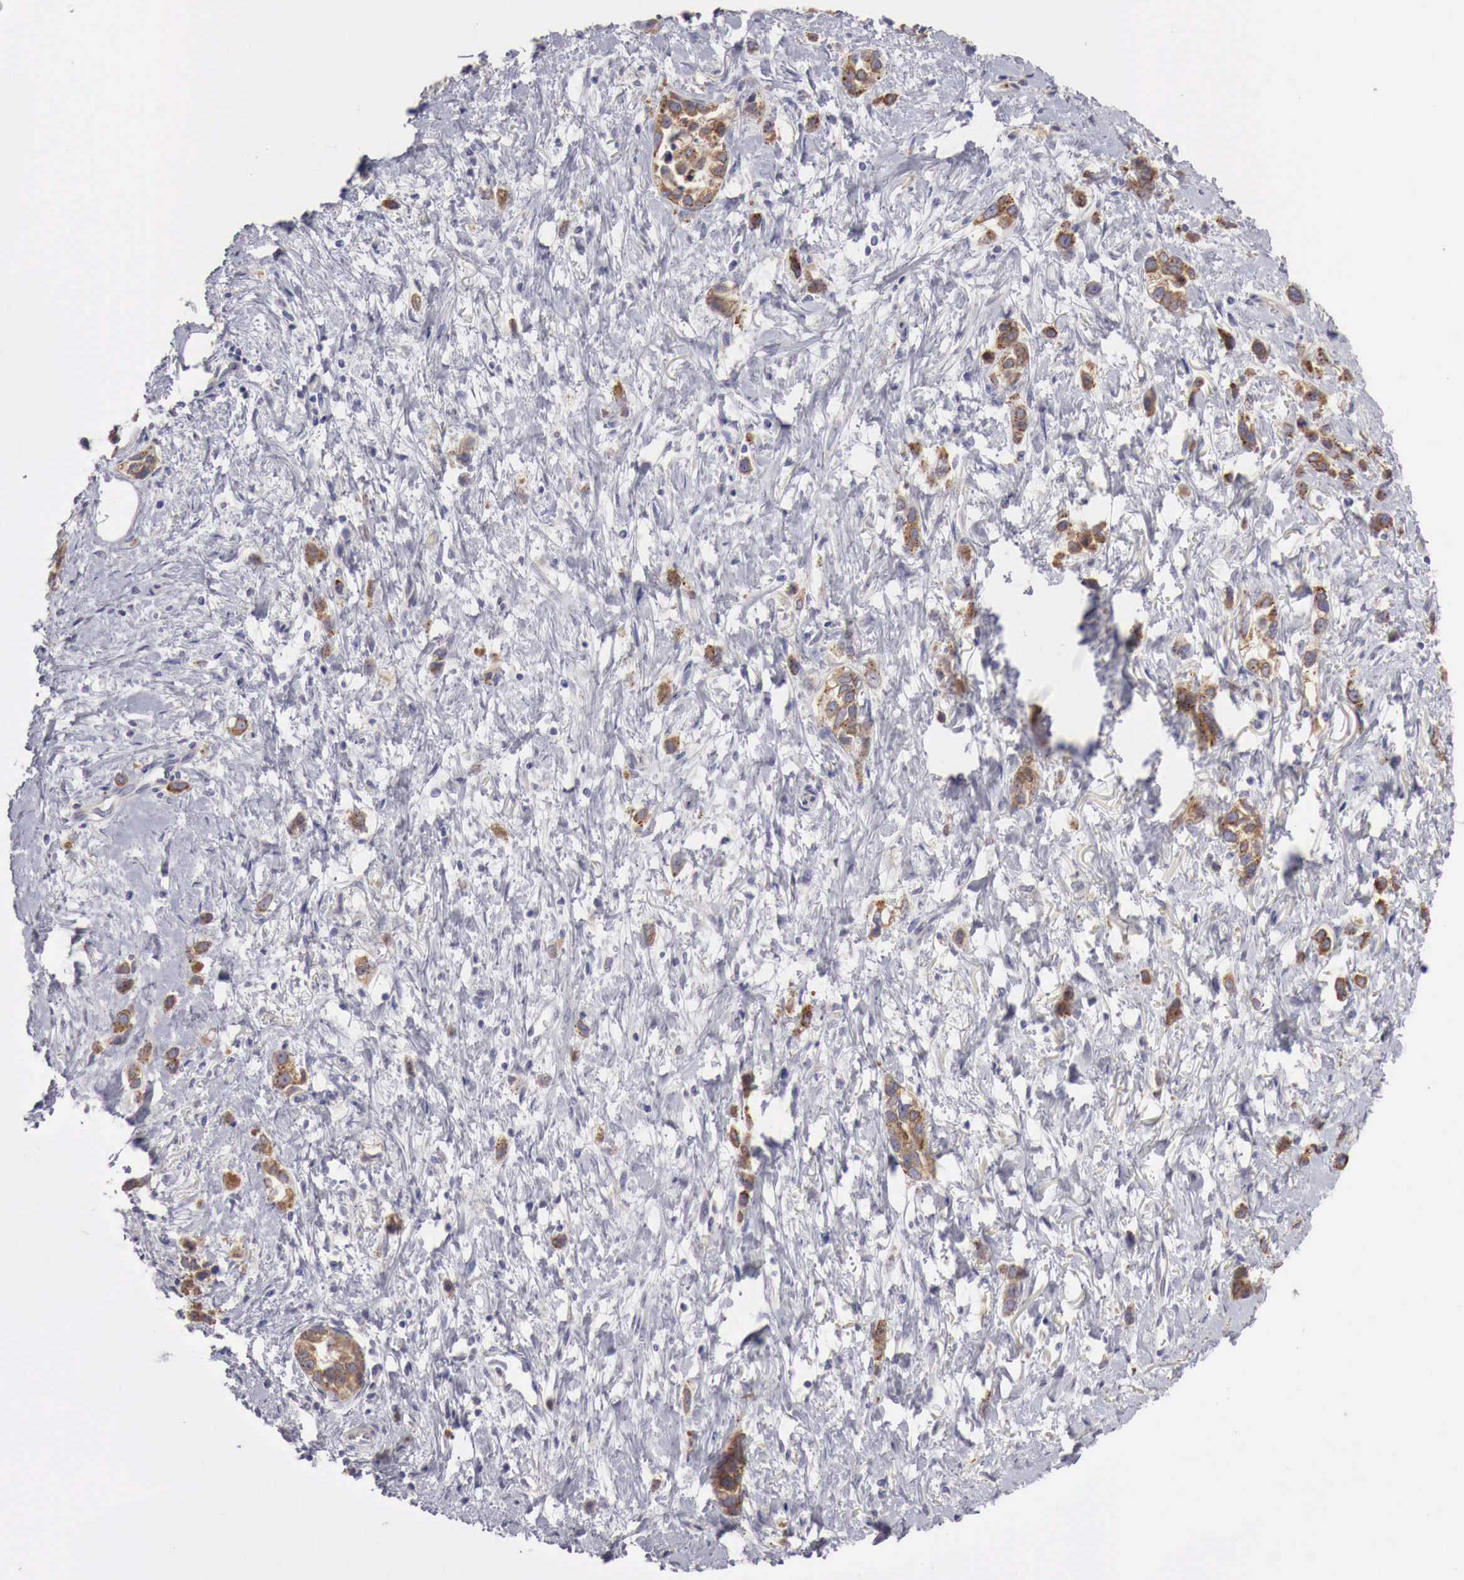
{"staining": {"intensity": "moderate", "quantity": "25%-75%", "location": "cytoplasmic/membranous"}, "tissue": "stomach cancer", "cell_type": "Tumor cells", "image_type": "cancer", "snomed": [{"axis": "morphology", "description": "Adenocarcinoma, NOS"}, {"axis": "topography", "description": "Stomach, upper"}], "caption": "Immunohistochemistry (IHC) photomicrograph of stomach adenocarcinoma stained for a protein (brown), which exhibits medium levels of moderate cytoplasmic/membranous expression in approximately 25%-75% of tumor cells.", "gene": "NSDHL", "patient": {"sex": "male", "age": 76}}